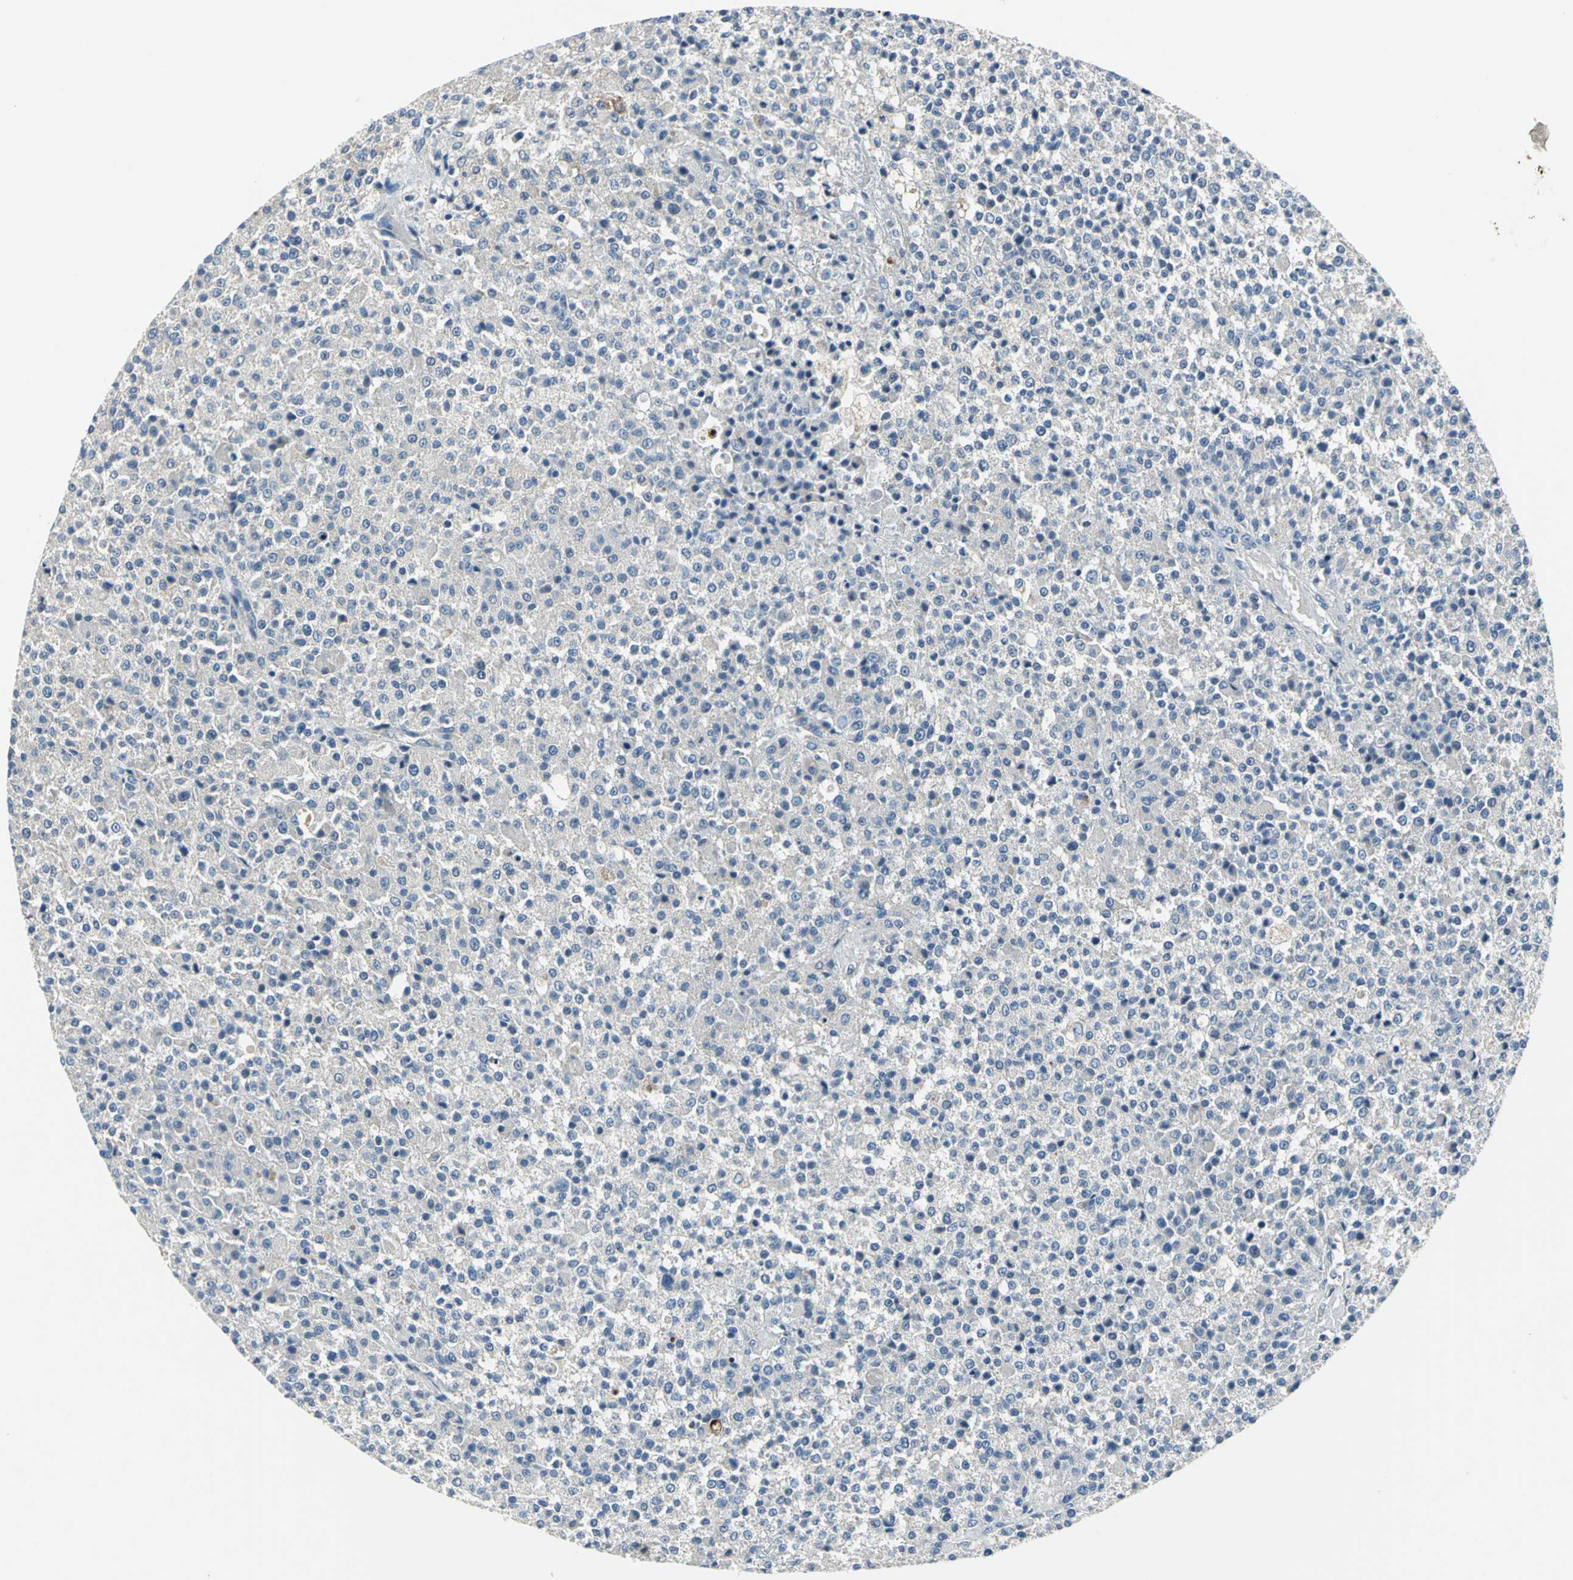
{"staining": {"intensity": "negative", "quantity": "none", "location": "none"}, "tissue": "testis cancer", "cell_type": "Tumor cells", "image_type": "cancer", "snomed": [{"axis": "morphology", "description": "Seminoma, NOS"}, {"axis": "topography", "description": "Testis"}], "caption": "The immunohistochemistry (IHC) micrograph has no significant expression in tumor cells of seminoma (testis) tissue.", "gene": "SLC16A7", "patient": {"sex": "male", "age": 59}}